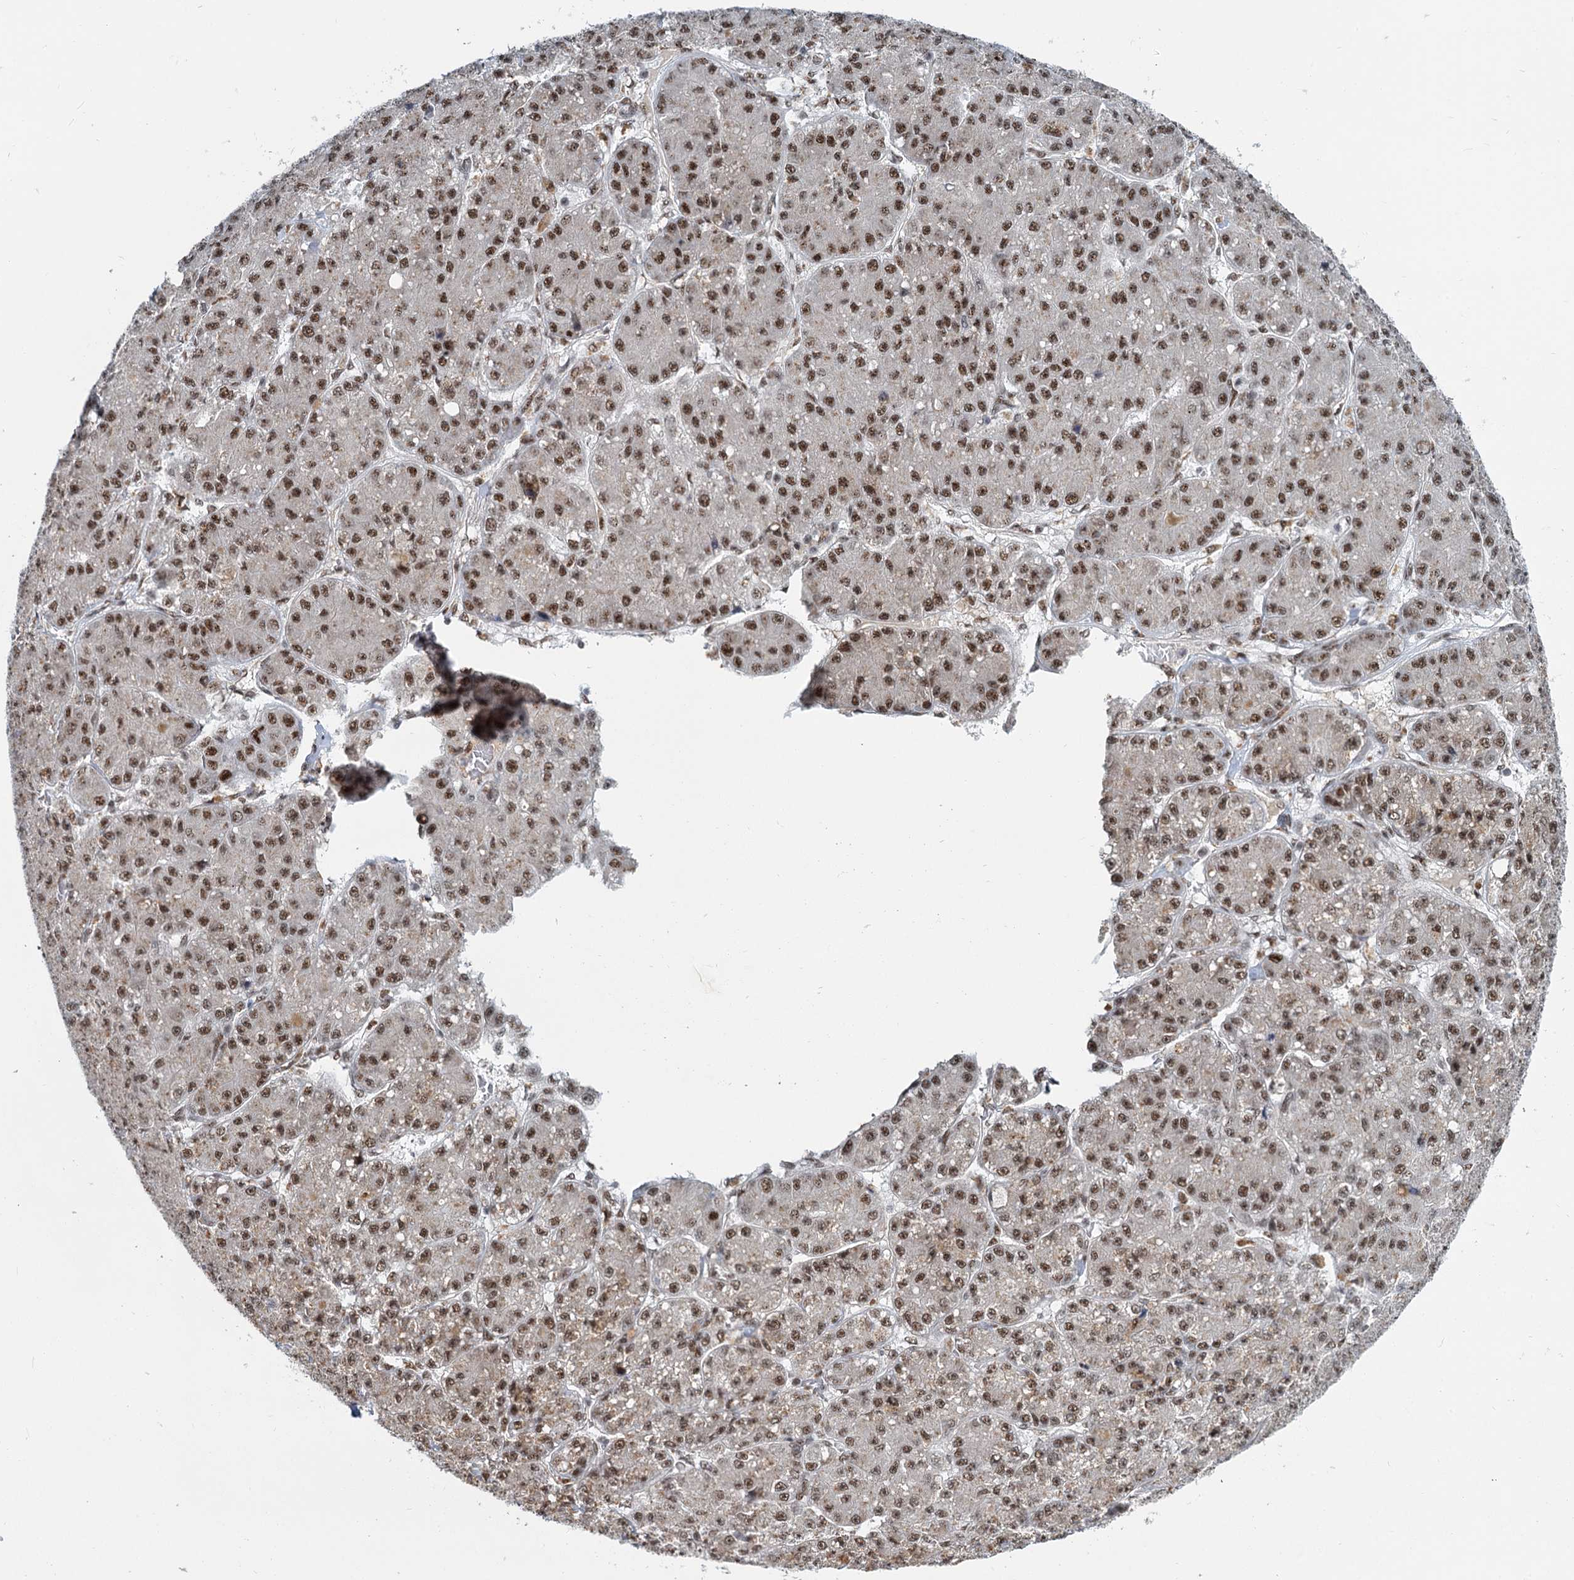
{"staining": {"intensity": "moderate", "quantity": ">75%", "location": "nuclear"}, "tissue": "liver cancer", "cell_type": "Tumor cells", "image_type": "cancer", "snomed": [{"axis": "morphology", "description": "Carcinoma, Hepatocellular, NOS"}, {"axis": "topography", "description": "Liver"}], "caption": "The immunohistochemical stain labels moderate nuclear staining in tumor cells of hepatocellular carcinoma (liver) tissue.", "gene": "WBP4", "patient": {"sex": "male", "age": 67}}